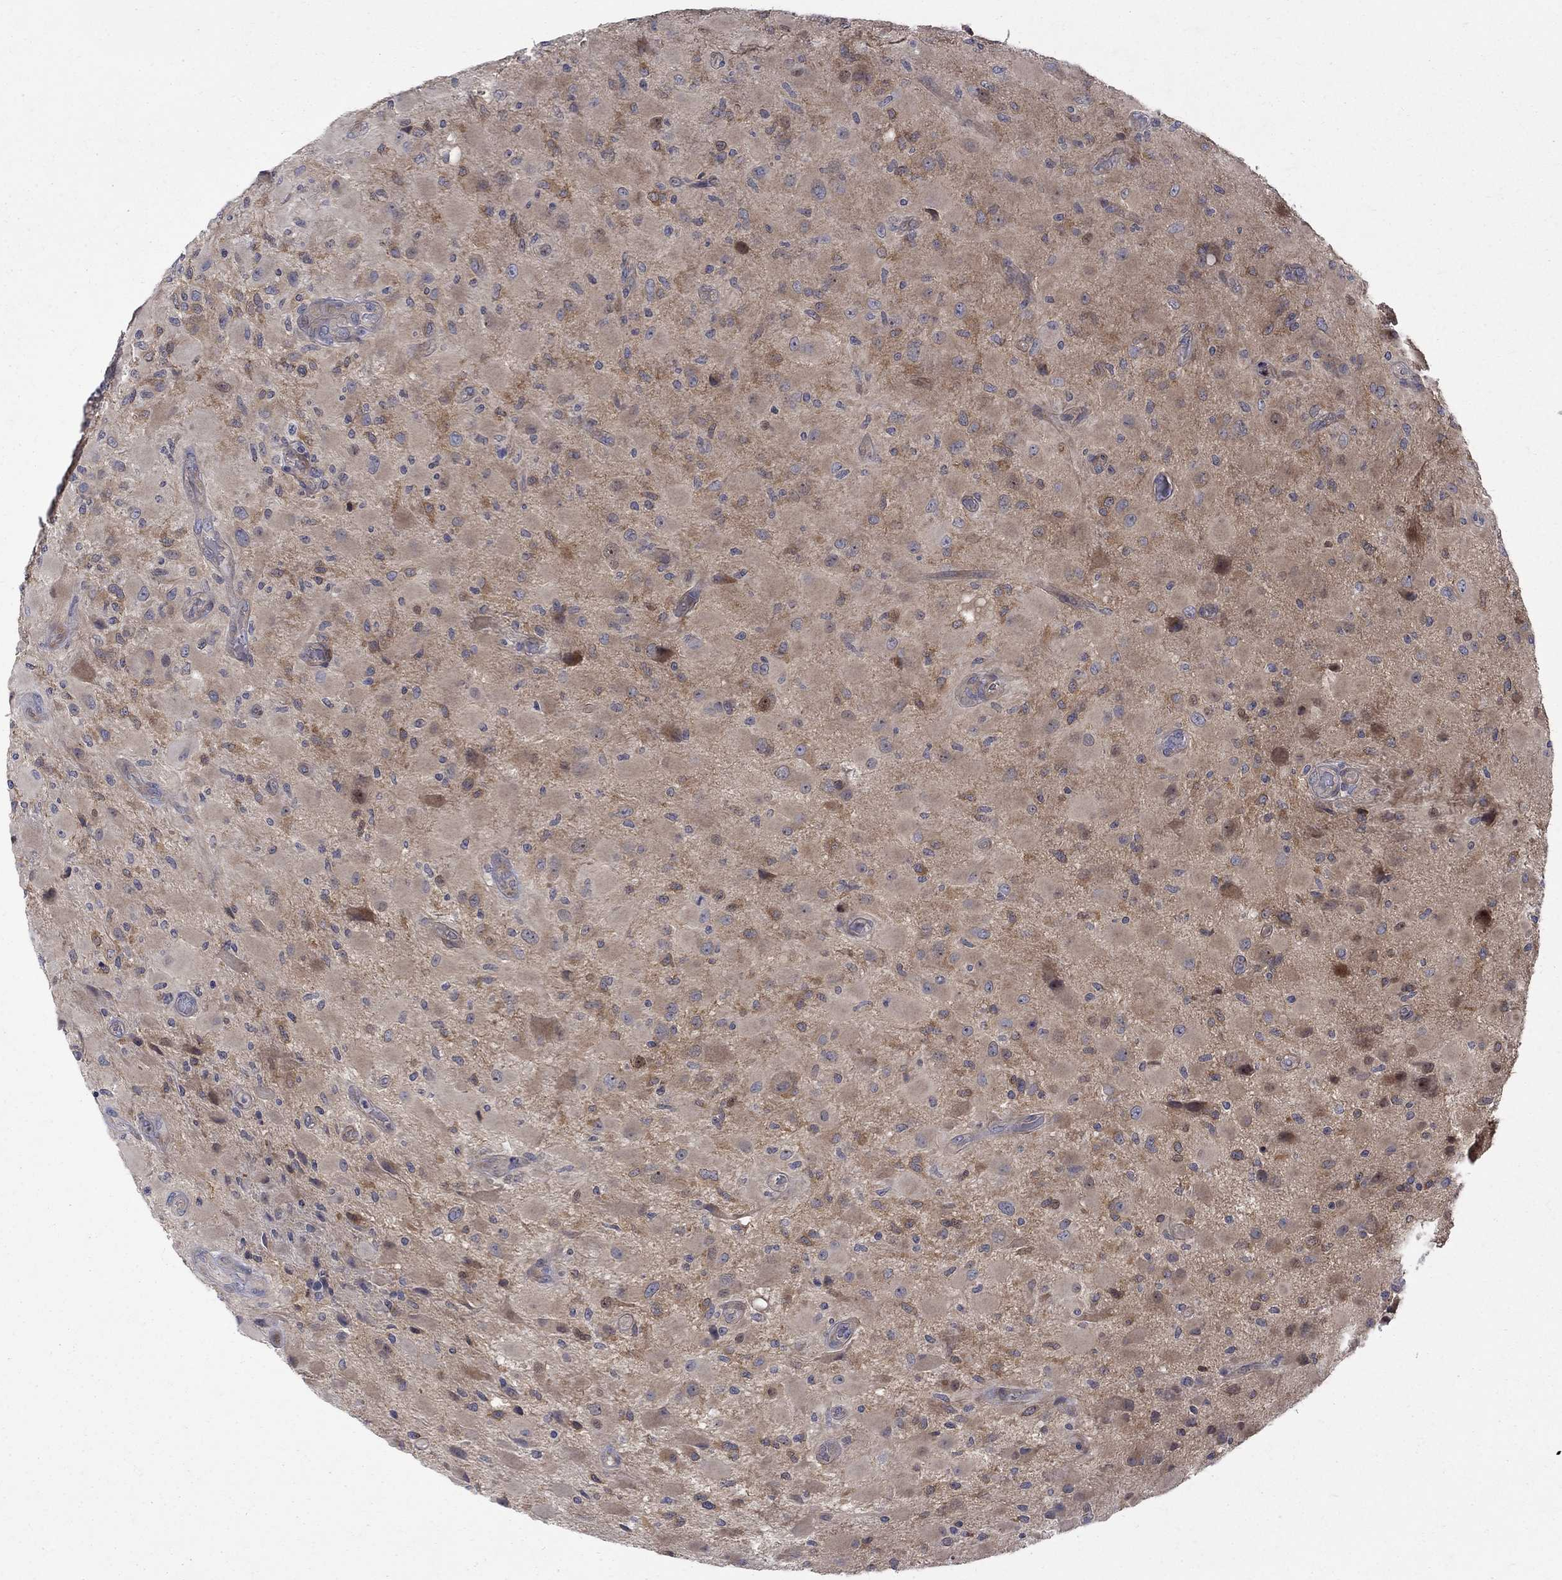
{"staining": {"intensity": "moderate", "quantity": "<25%", "location": "cytoplasmic/membranous"}, "tissue": "glioma", "cell_type": "Tumor cells", "image_type": "cancer", "snomed": [{"axis": "morphology", "description": "Glioma, malignant, High grade"}, {"axis": "topography", "description": "Cerebral cortex"}], "caption": "Immunohistochemical staining of human malignant glioma (high-grade) exhibits moderate cytoplasmic/membranous protein expression in about <25% of tumor cells. (DAB = brown stain, brightfield microscopy at high magnification).", "gene": "SH2B1", "patient": {"sex": "male", "age": 35}}